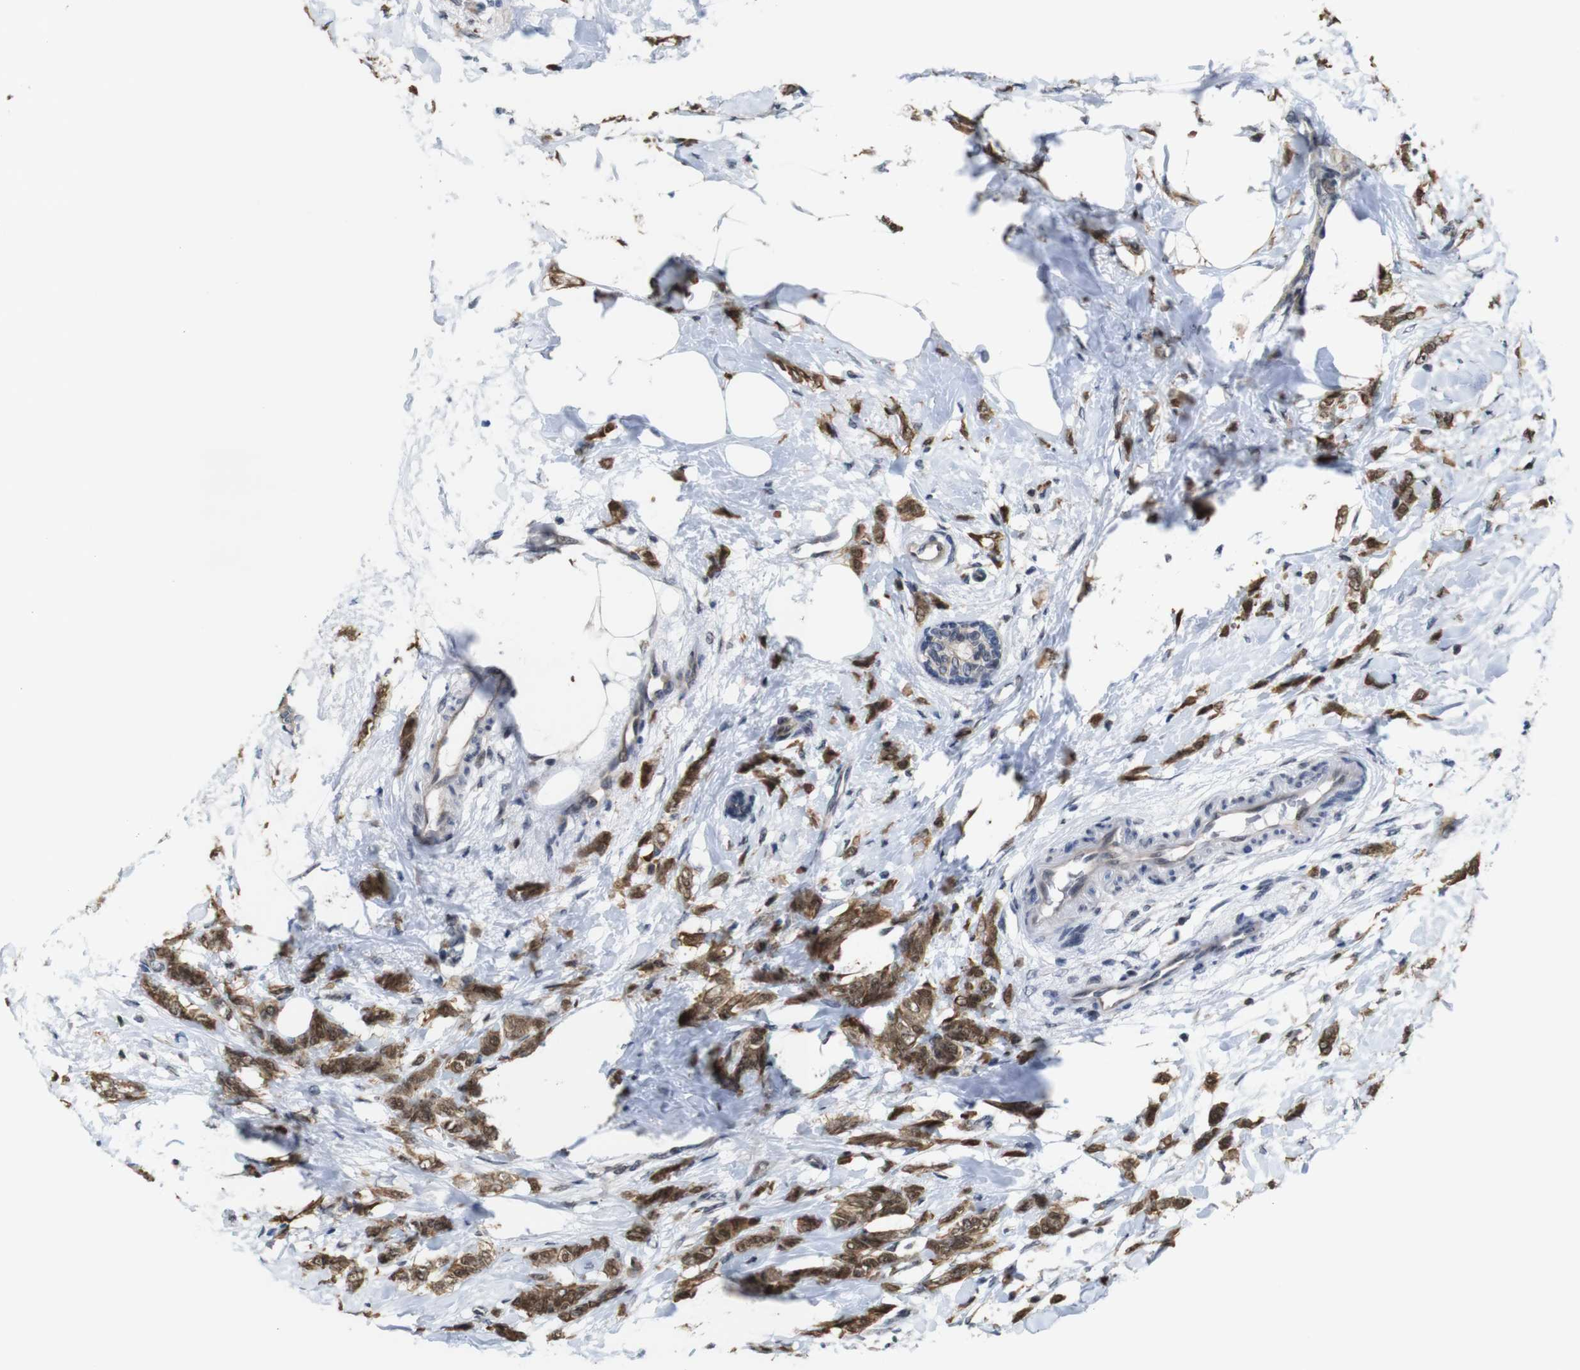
{"staining": {"intensity": "strong", "quantity": ">75%", "location": "cytoplasmic/membranous,nuclear"}, "tissue": "breast cancer", "cell_type": "Tumor cells", "image_type": "cancer", "snomed": [{"axis": "morphology", "description": "Lobular carcinoma, in situ"}, {"axis": "morphology", "description": "Lobular carcinoma"}, {"axis": "topography", "description": "Breast"}], "caption": "IHC histopathology image of lobular carcinoma in situ (breast) stained for a protein (brown), which reveals high levels of strong cytoplasmic/membranous and nuclear positivity in approximately >75% of tumor cells.", "gene": "PNMA8A", "patient": {"sex": "female", "age": 41}}